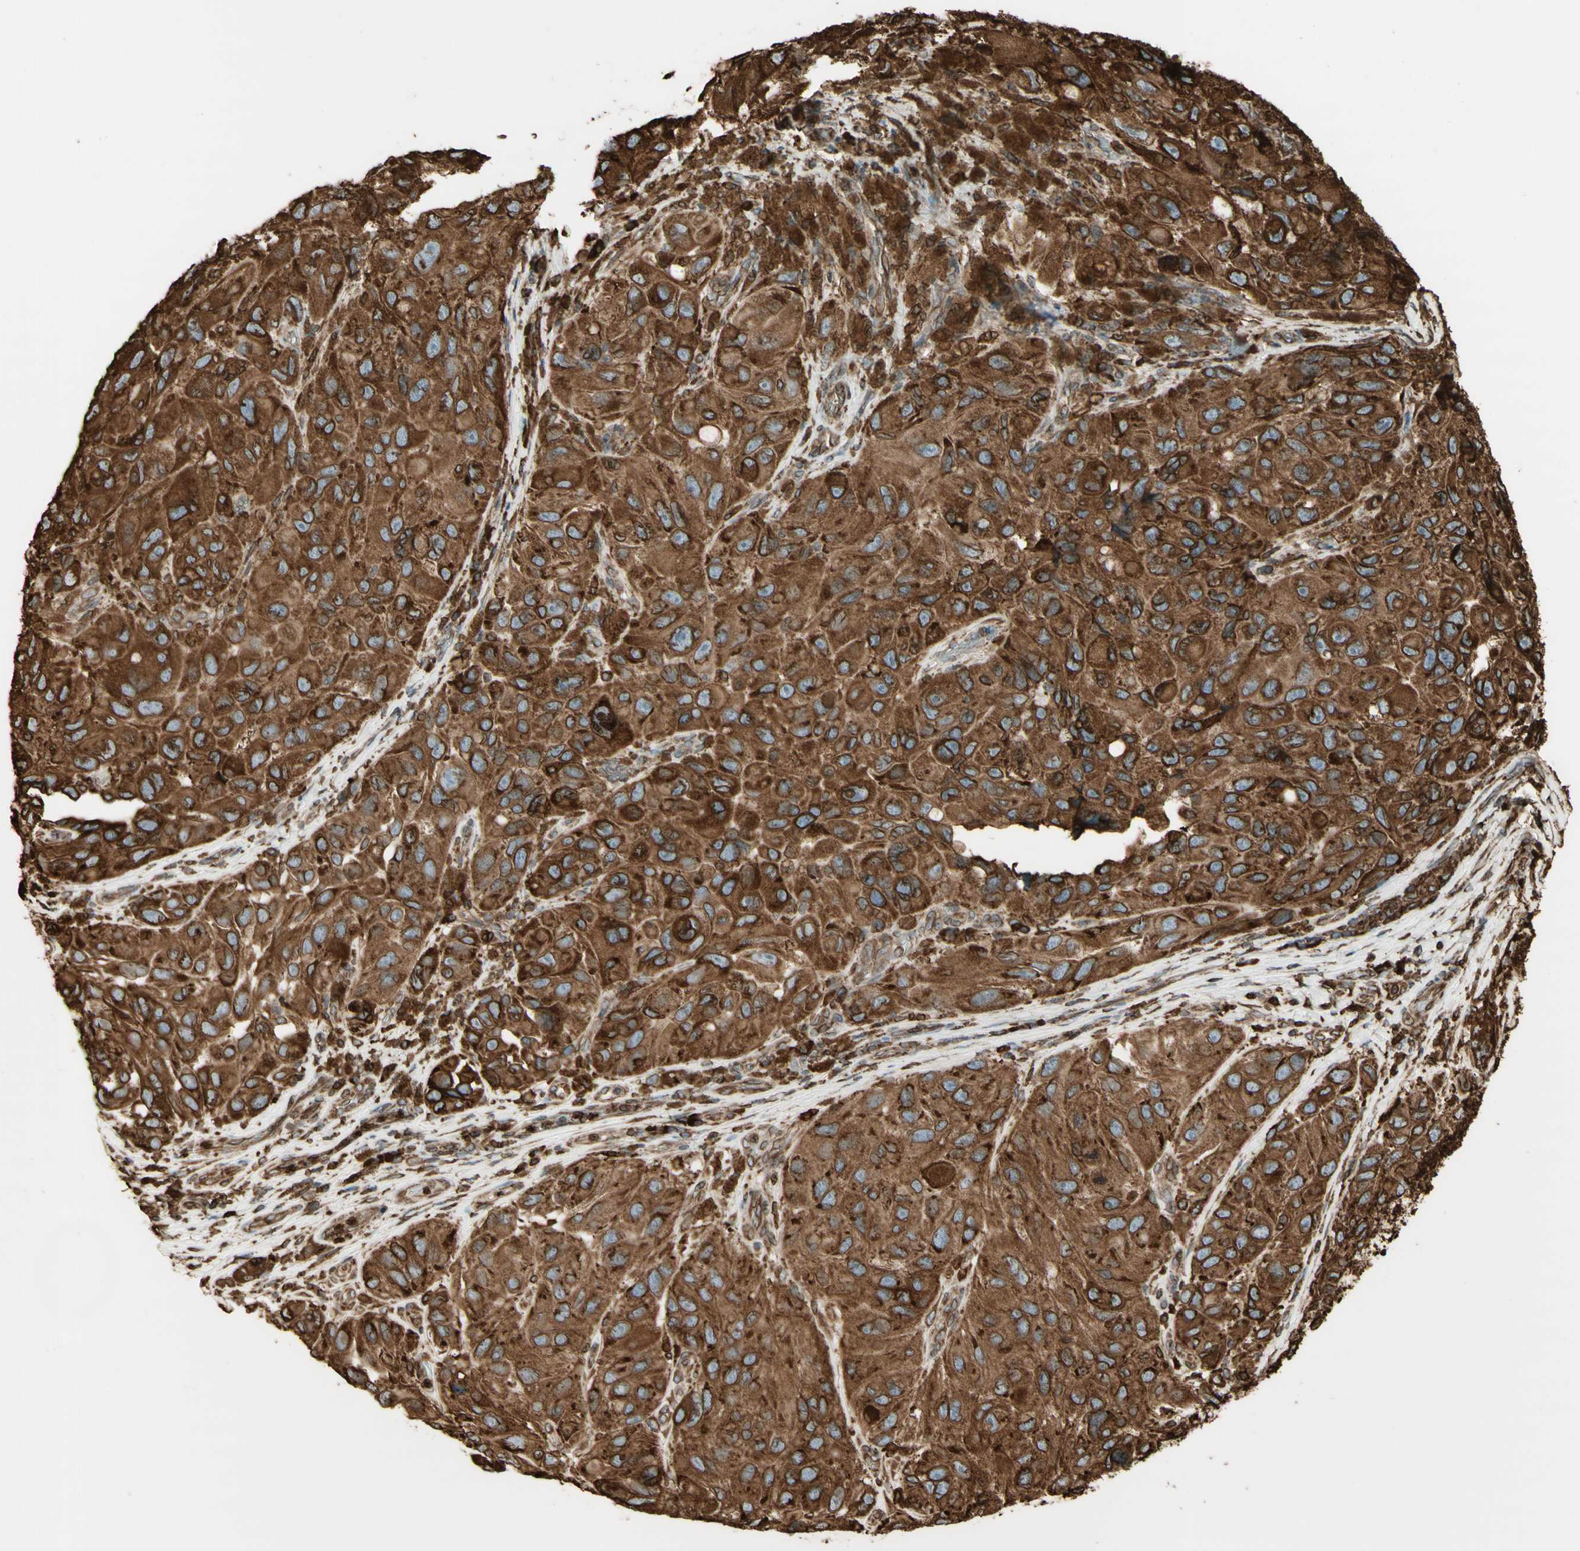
{"staining": {"intensity": "strong", "quantity": ">75%", "location": "cytoplasmic/membranous"}, "tissue": "melanoma", "cell_type": "Tumor cells", "image_type": "cancer", "snomed": [{"axis": "morphology", "description": "Malignant melanoma, NOS"}, {"axis": "topography", "description": "Skin"}], "caption": "Immunohistochemistry (IHC) histopathology image of melanoma stained for a protein (brown), which displays high levels of strong cytoplasmic/membranous expression in approximately >75% of tumor cells.", "gene": "CANX", "patient": {"sex": "female", "age": 73}}